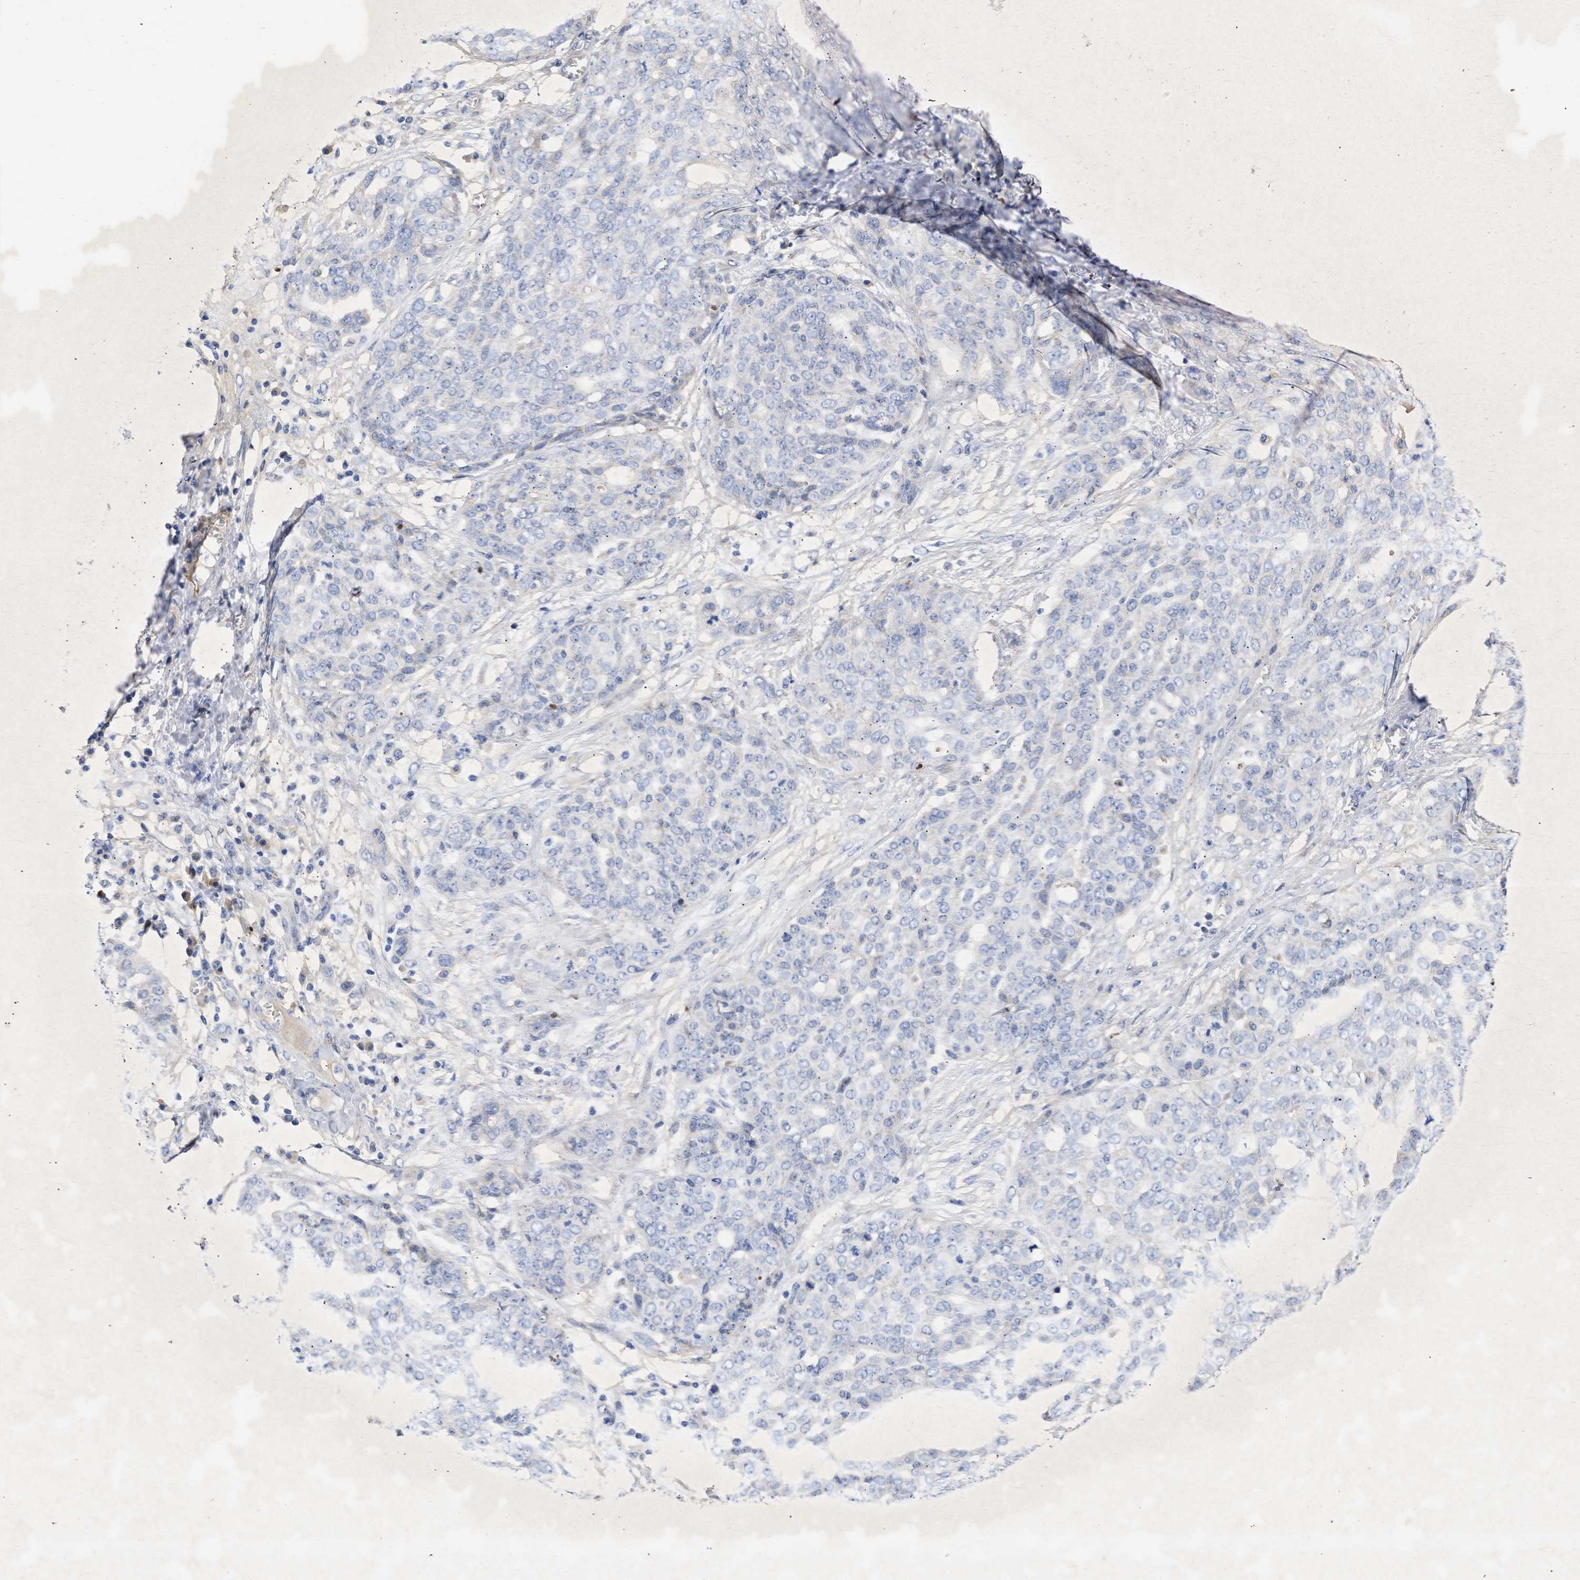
{"staining": {"intensity": "negative", "quantity": "none", "location": "none"}, "tissue": "ovarian cancer", "cell_type": "Tumor cells", "image_type": "cancer", "snomed": [{"axis": "morphology", "description": "Cystadenocarcinoma, serous, NOS"}, {"axis": "topography", "description": "Soft tissue"}, {"axis": "topography", "description": "Ovary"}], "caption": "Immunohistochemical staining of ovarian cancer (serous cystadenocarcinoma) demonstrates no significant staining in tumor cells. (DAB immunohistochemistry (IHC) with hematoxylin counter stain).", "gene": "ARHGEF4", "patient": {"sex": "female", "age": 57}}